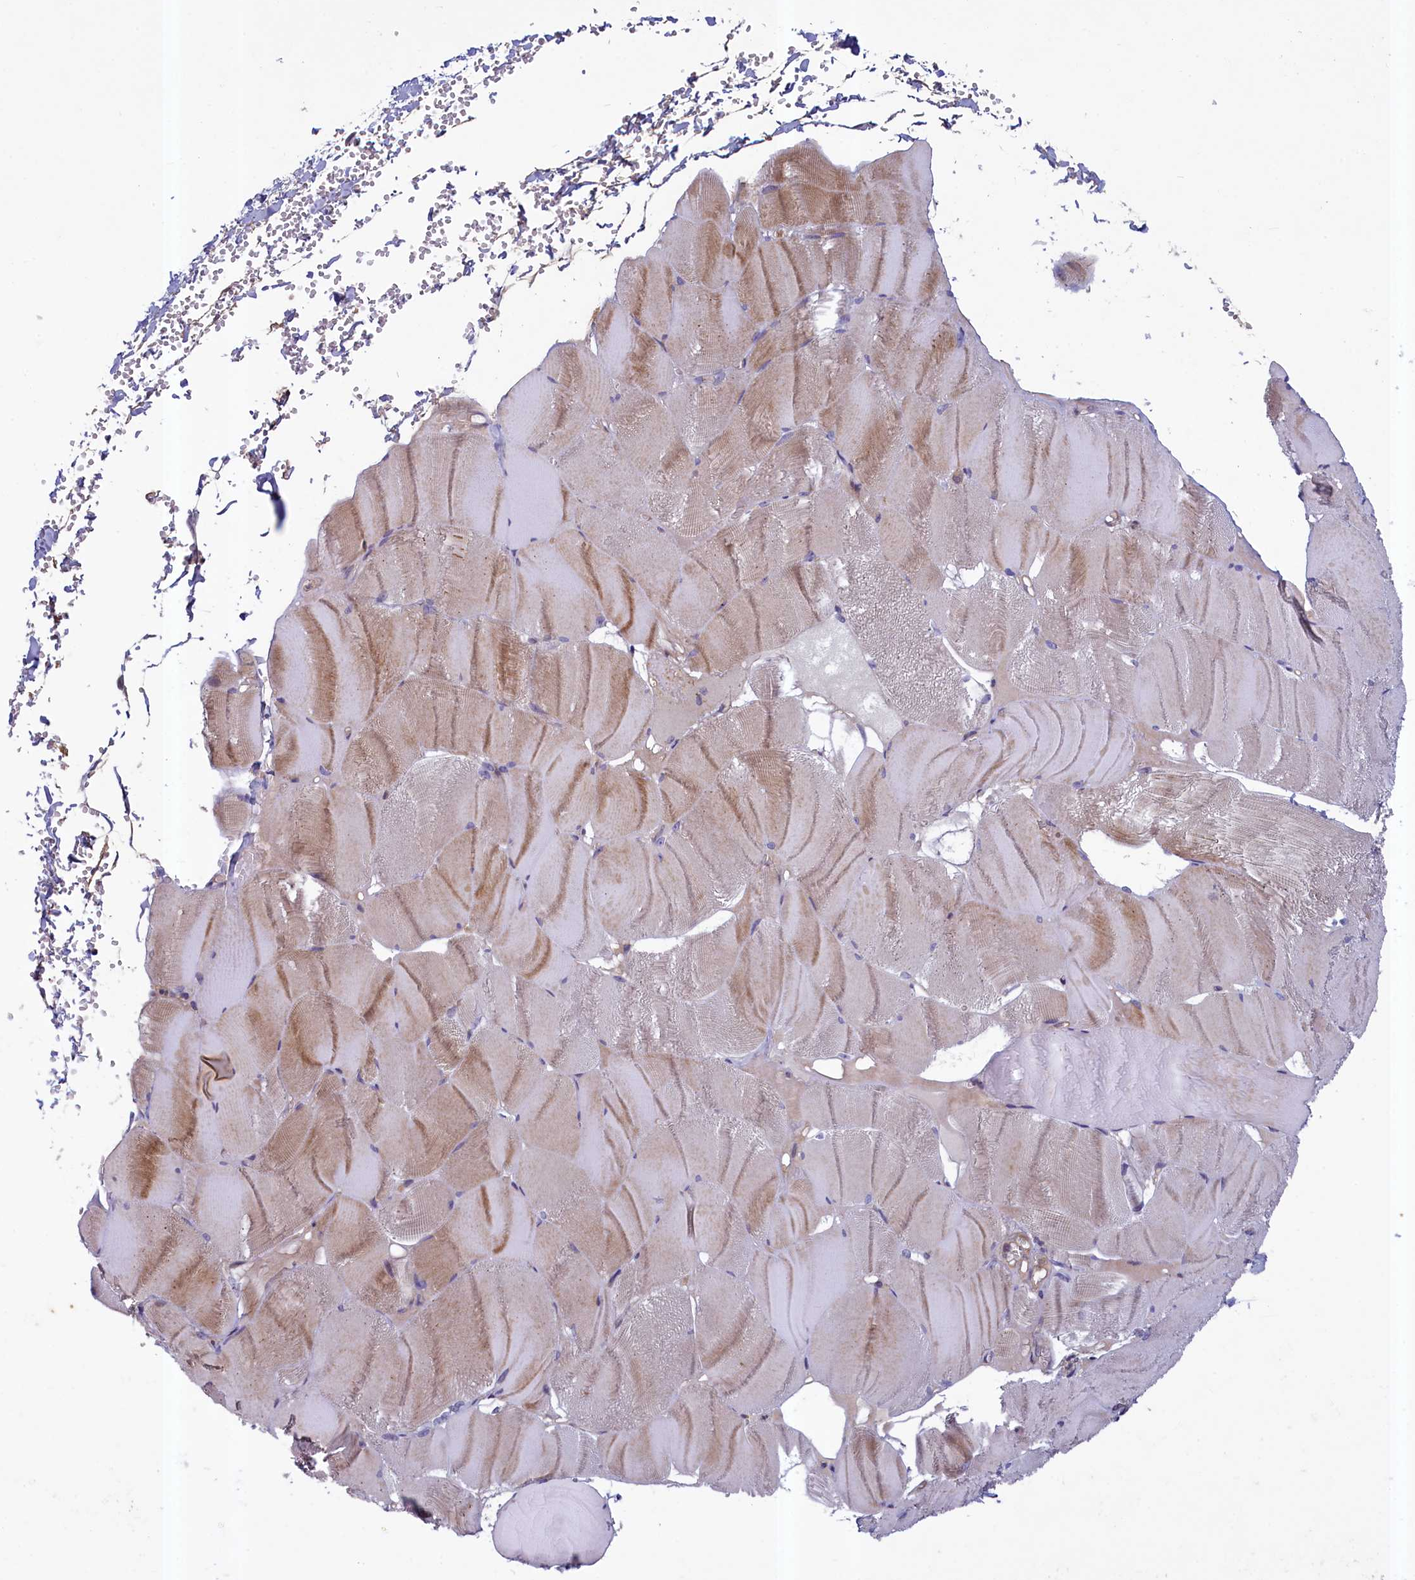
{"staining": {"intensity": "moderate", "quantity": "25%-75%", "location": "cytoplasmic/membranous"}, "tissue": "skeletal muscle", "cell_type": "Myocytes", "image_type": "normal", "snomed": [{"axis": "morphology", "description": "Normal tissue, NOS"}, {"axis": "morphology", "description": "Basal cell carcinoma"}, {"axis": "topography", "description": "Skeletal muscle"}], "caption": "Protein staining of benign skeletal muscle displays moderate cytoplasmic/membranous expression in approximately 25%-75% of myocytes. The staining was performed using DAB, with brown indicating positive protein expression. Nuclei are stained blue with hematoxylin.", "gene": "NUBP1", "patient": {"sex": "female", "age": 64}}